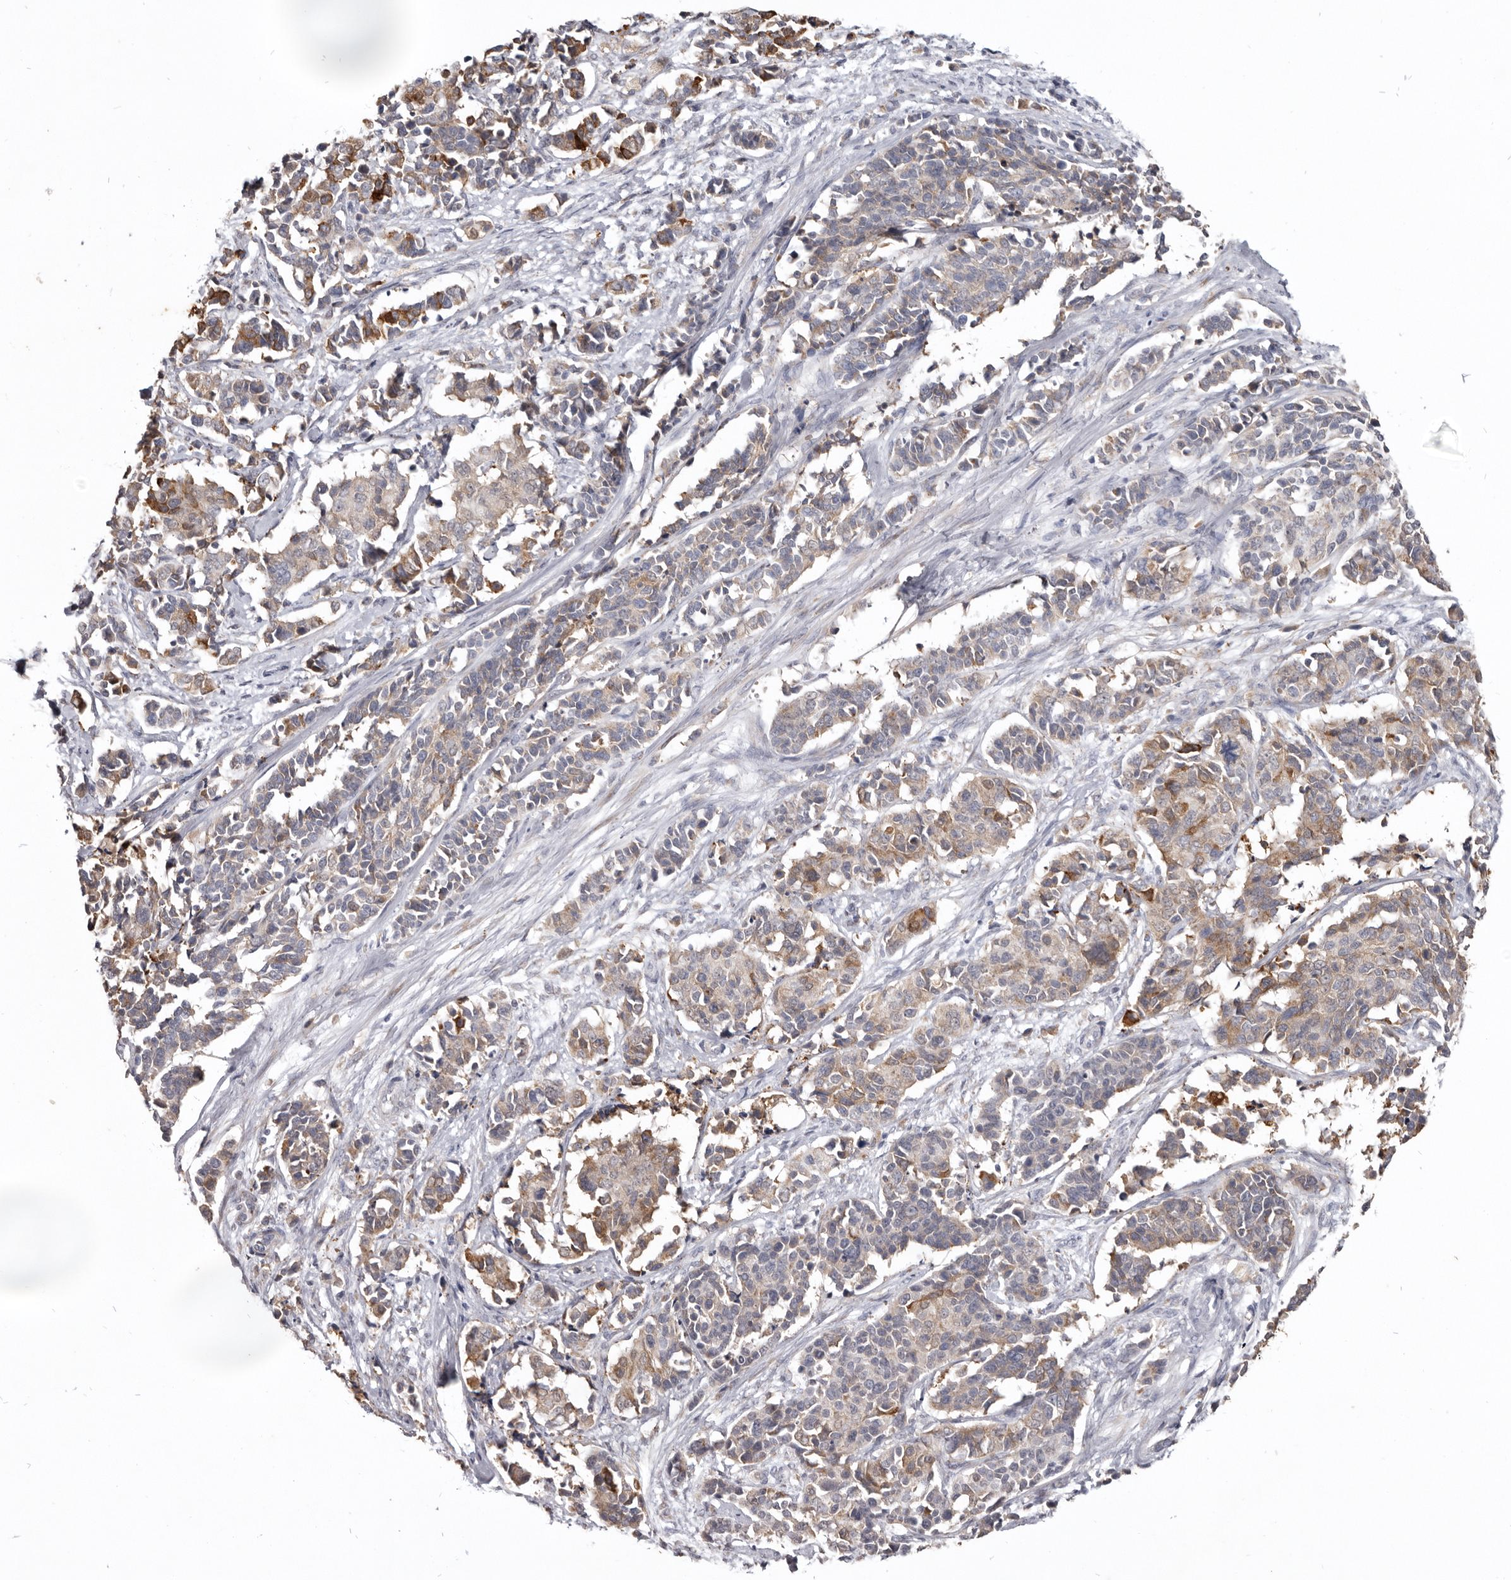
{"staining": {"intensity": "moderate", "quantity": "<25%", "location": "cytoplasmic/membranous"}, "tissue": "cervical cancer", "cell_type": "Tumor cells", "image_type": "cancer", "snomed": [{"axis": "morphology", "description": "Normal tissue, NOS"}, {"axis": "morphology", "description": "Squamous cell carcinoma, NOS"}, {"axis": "topography", "description": "Cervix"}], "caption": "Brown immunohistochemical staining in cervical cancer shows moderate cytoplasmic/membranous expression in approximately <25% of tumor cells.", "gene": "NENF", "patient": {"sex": "female", "age": 35}}